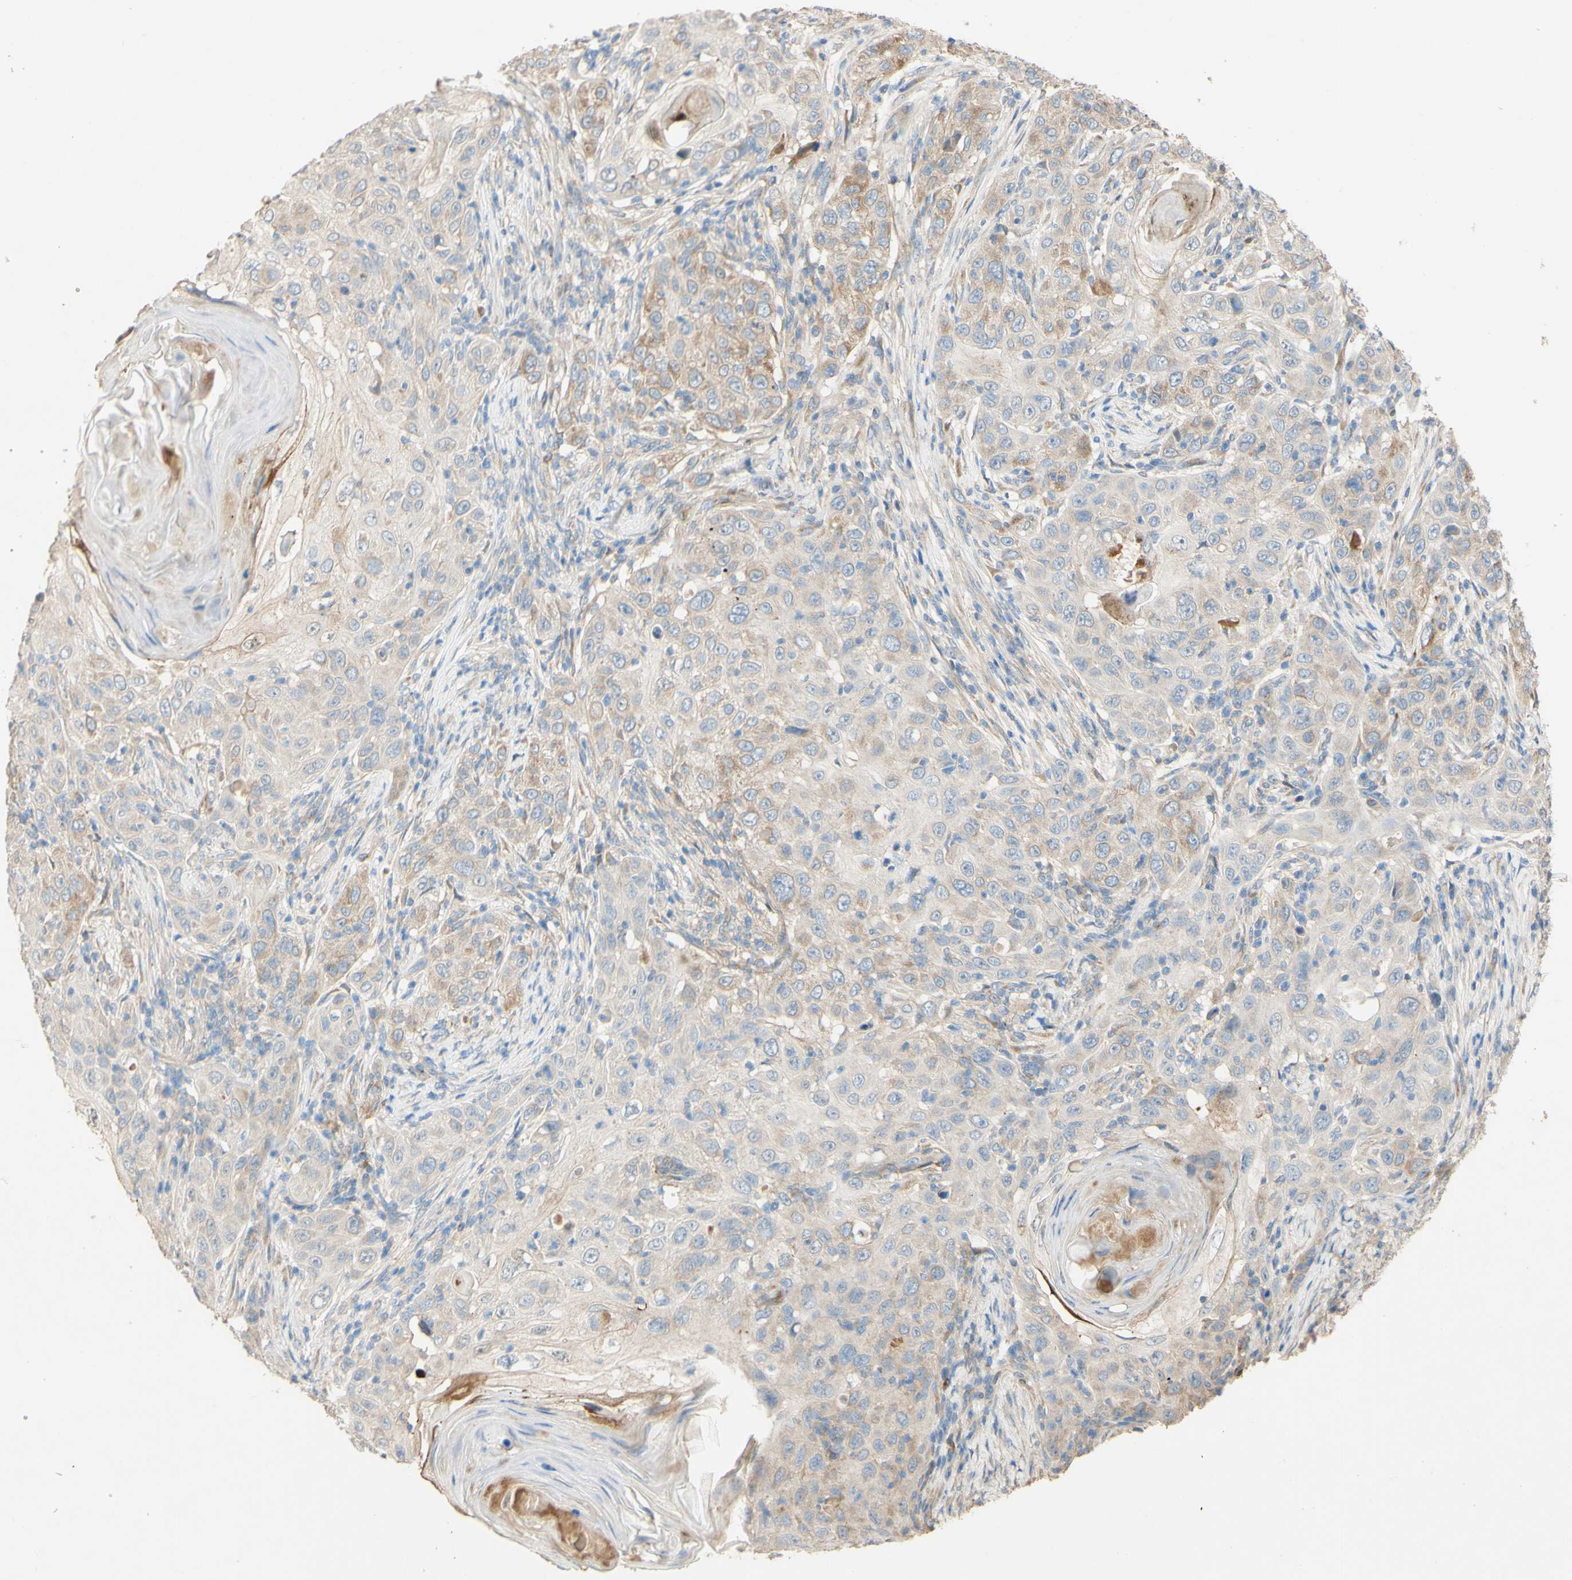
{"staining": {"intensity": "moderate", "quantity": "<25%", "location": "cytoplasmic/membranous"}, "tissue": "skin cancer", "cell_type": "Tumor cells", "image_type": "cancer", "snomed": [{"axis": "morphology", "description": "Squamous cell carcinoma, NOS"}, {"axis": "topography", "description": "Skin"}], "caption": "A brown stain highlights moderate cytoplasmic/membranous staining of a protein in skin cancer (squamous cell carcinoma) tumor cells.", "gene": "DKK3", "patient": {"sex": "female", "age": 88}}